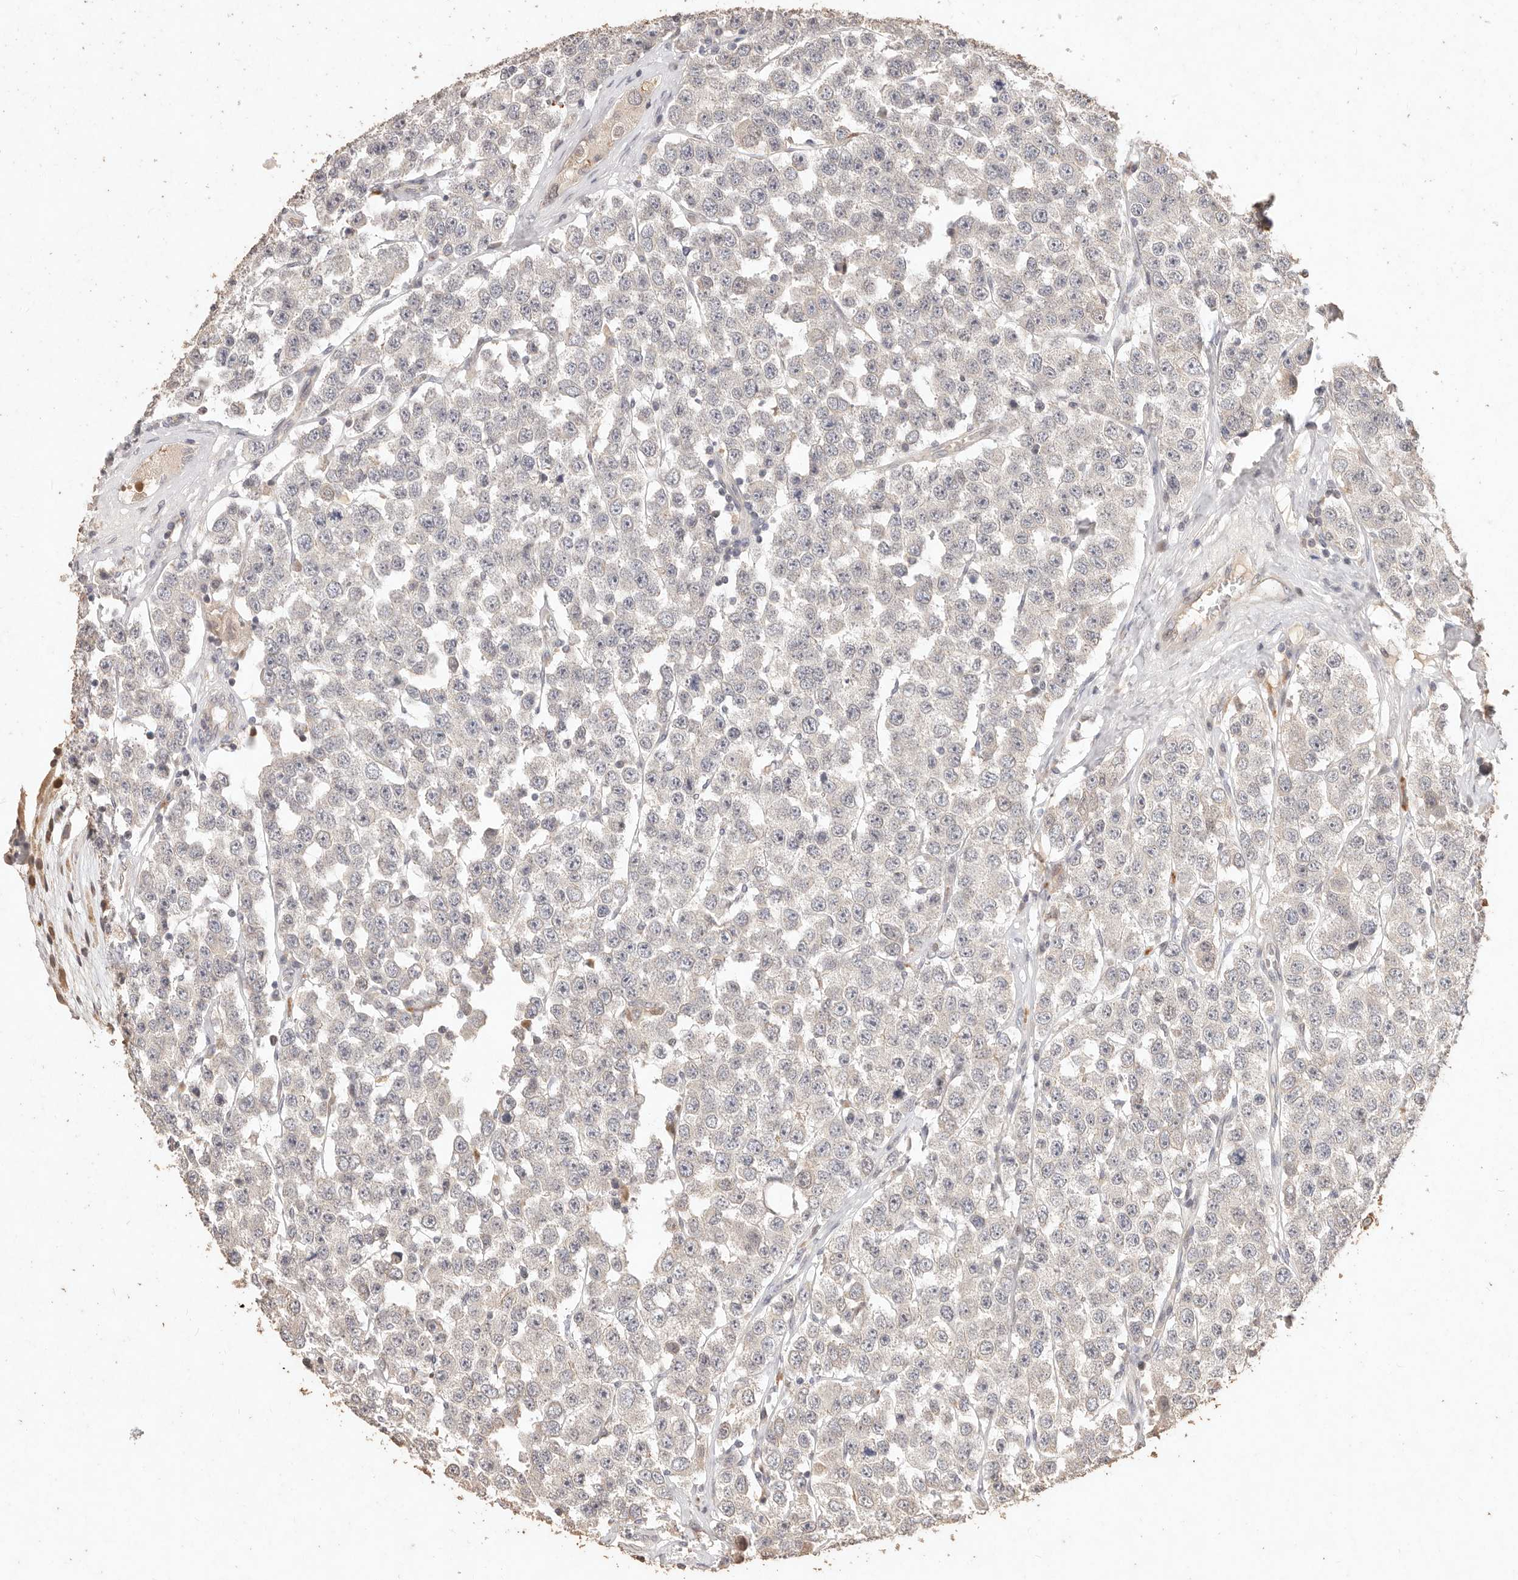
{"staining": {"intensity": "negative", "quantity": "none", "location": "none"}, "tissue": "testis cancer", "cell_type": "Tumor cells", "image_type": "cancer", "snomed": [{"axis": "morphology", "description": "Seminoma, NOS"}, {"axis": "topography", "description": "Testis"}], "caption": "The photomicrograph demonstrates no significant expression in tumor cells of testis cancer (seminoma).", "gene": "KIF9", "patient": {"sex": "male", "age": 28}}